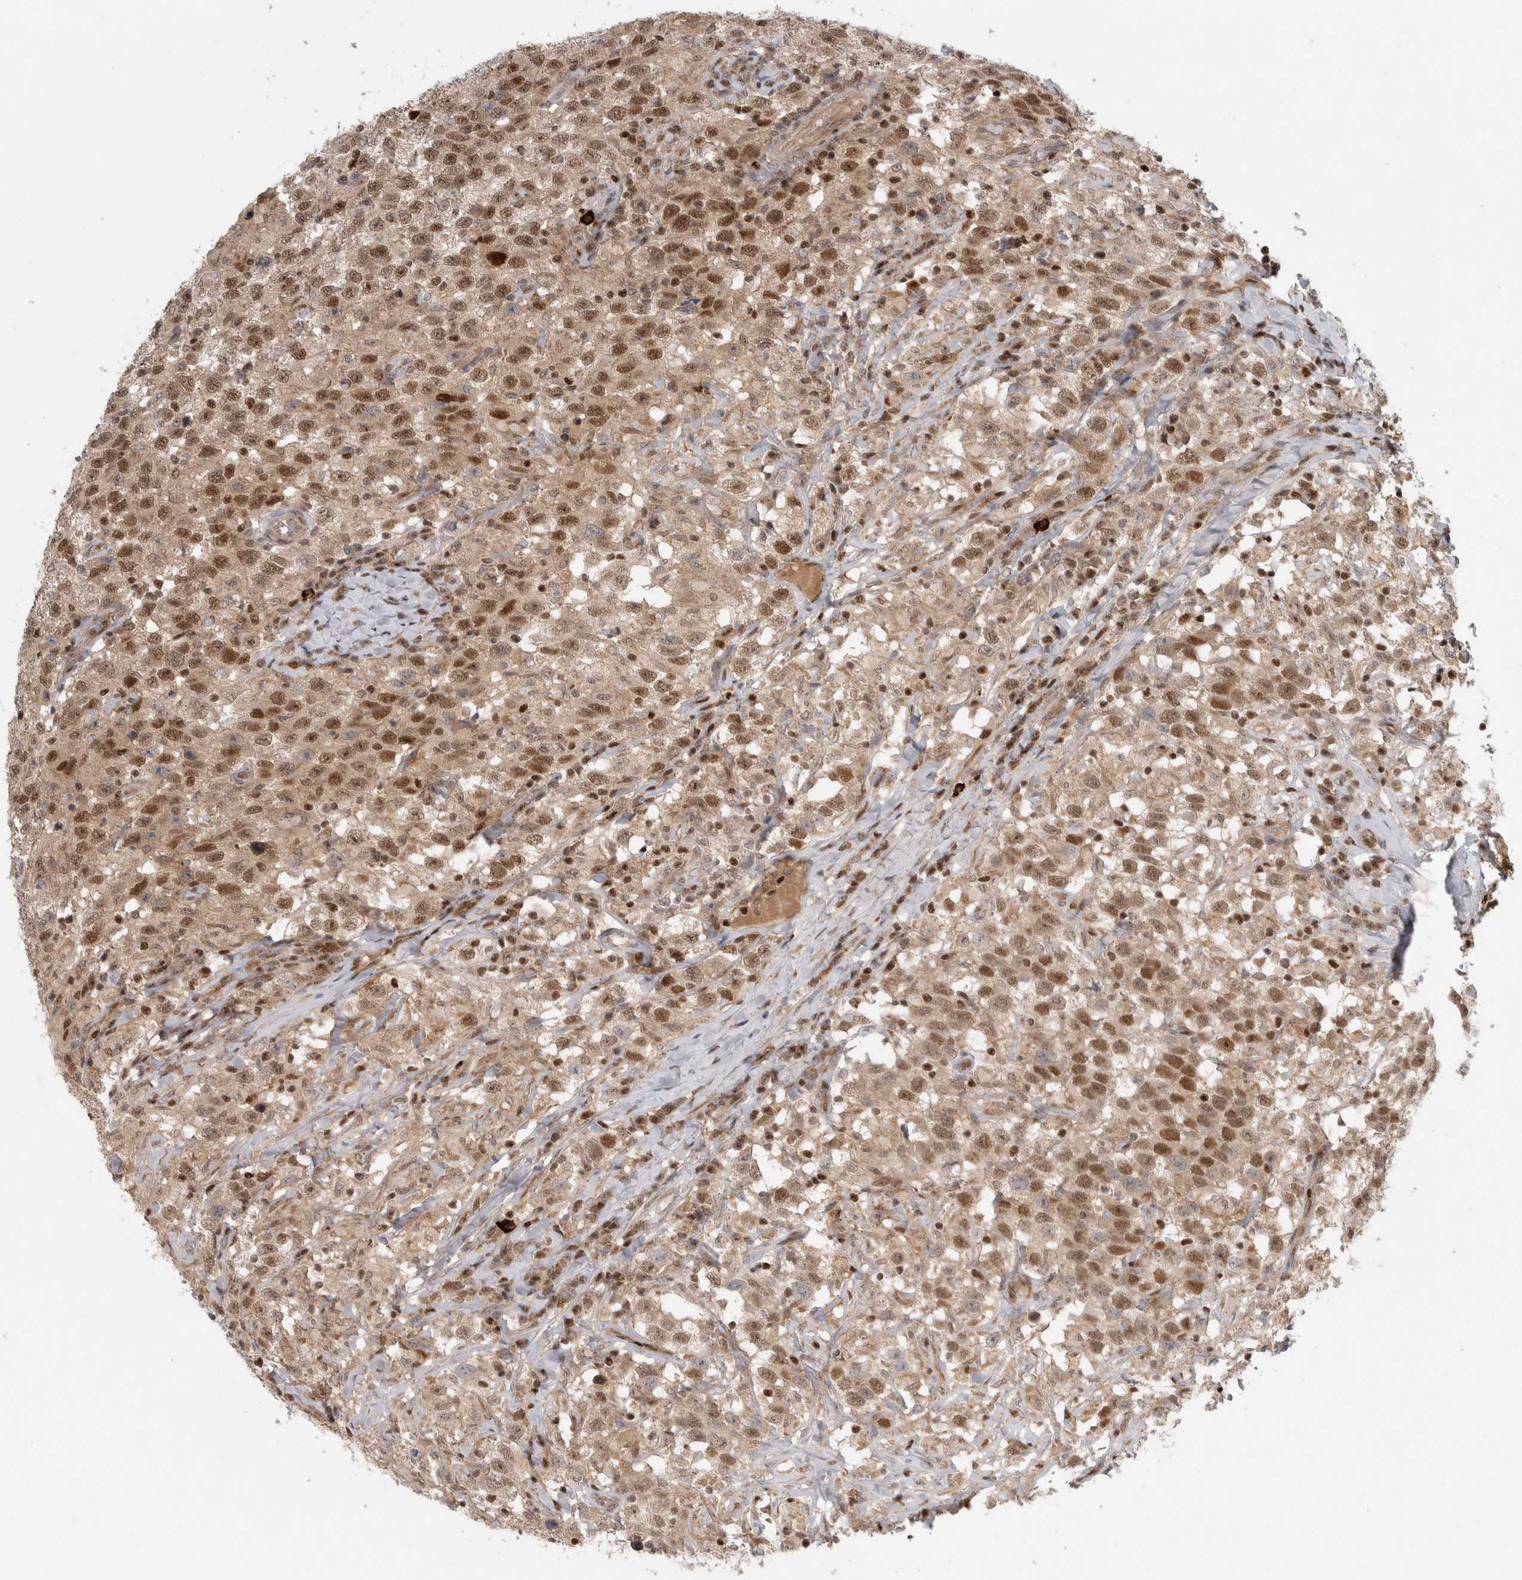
{"staining": {"intensity": "moderate", "quantity": ">75%", "location": "cytoplasmic/membranous,nuclear"}, "tissue": "testis cancer", "cell_type": "Tumor cells", "image_type": "cancer", "snomed": [{"axis": "morphology", "description": "Seminoma, NOS"}, {"axis": "topography", "description": "Testis"}], "caption": "IHC (DAB) staining of human testis cancer (seminoma) reveals moderate cytoplasmic/membranous and nuclear protein positivity in about >75% of tumor cells.", "gene": "KDM8", "patient": {"sex": "male", "age": 41}}